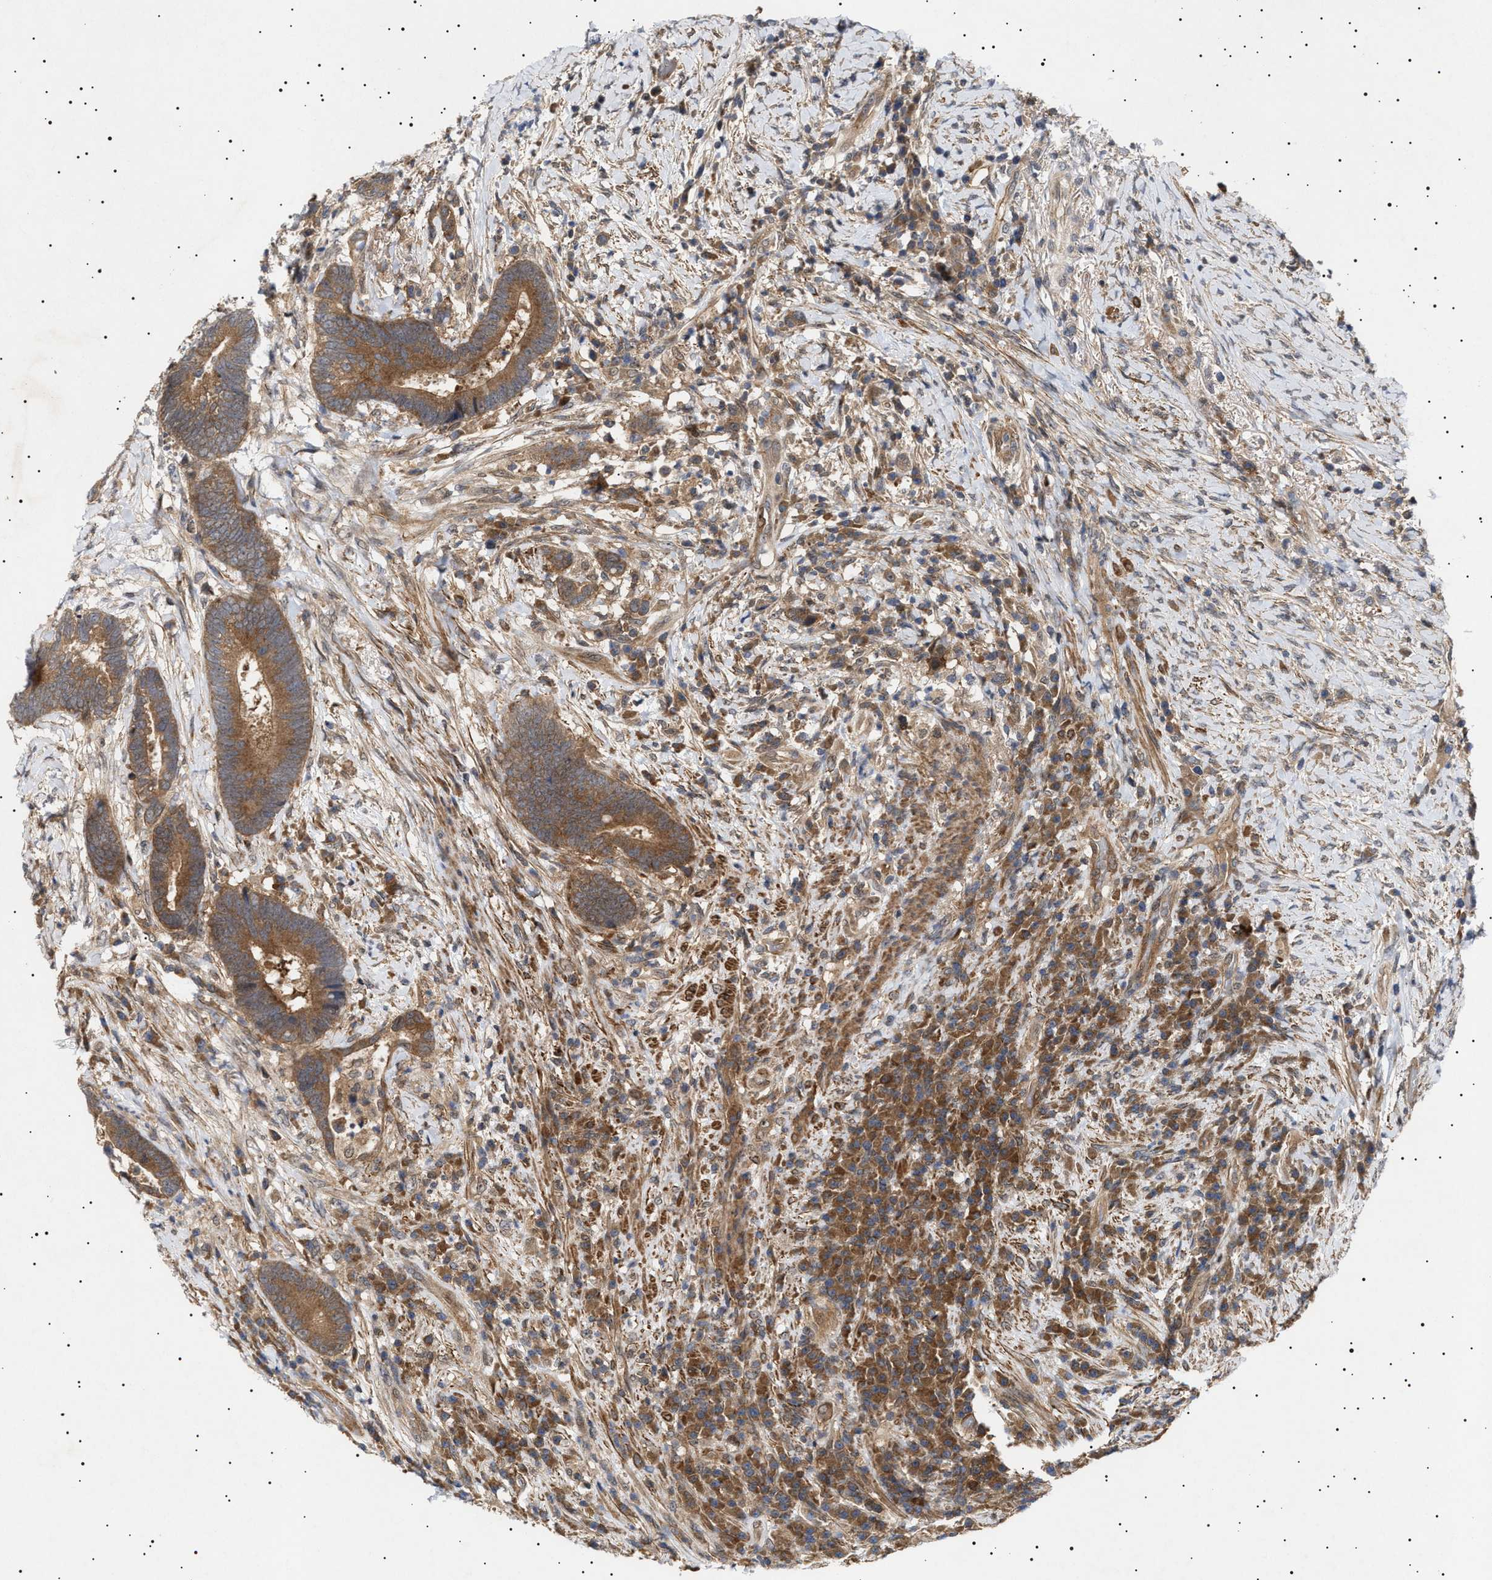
{"staining": {"intensity": "moderate", "quantity": ">75%", "location": "cytoplasmic/membranous"}, "tissue": "colorectal cancer", "cell_type": "Tumor cells", "image_type": "cancer", "snomed": [{"axis": "morphology", "description": "Adenocarcinoma, NOS"}, {"axis": "topography", "description": "Rectum"}], "caption": "Approximately >75% of tumor cells in human adenocarcinoma (colorectal) exhibit moderate cytoplasmic/membranous protein staining as visualized by brown immunohistochemical staining.", "gene": "NPLOC4", "patient": {"sex": "female", "age": 89}}